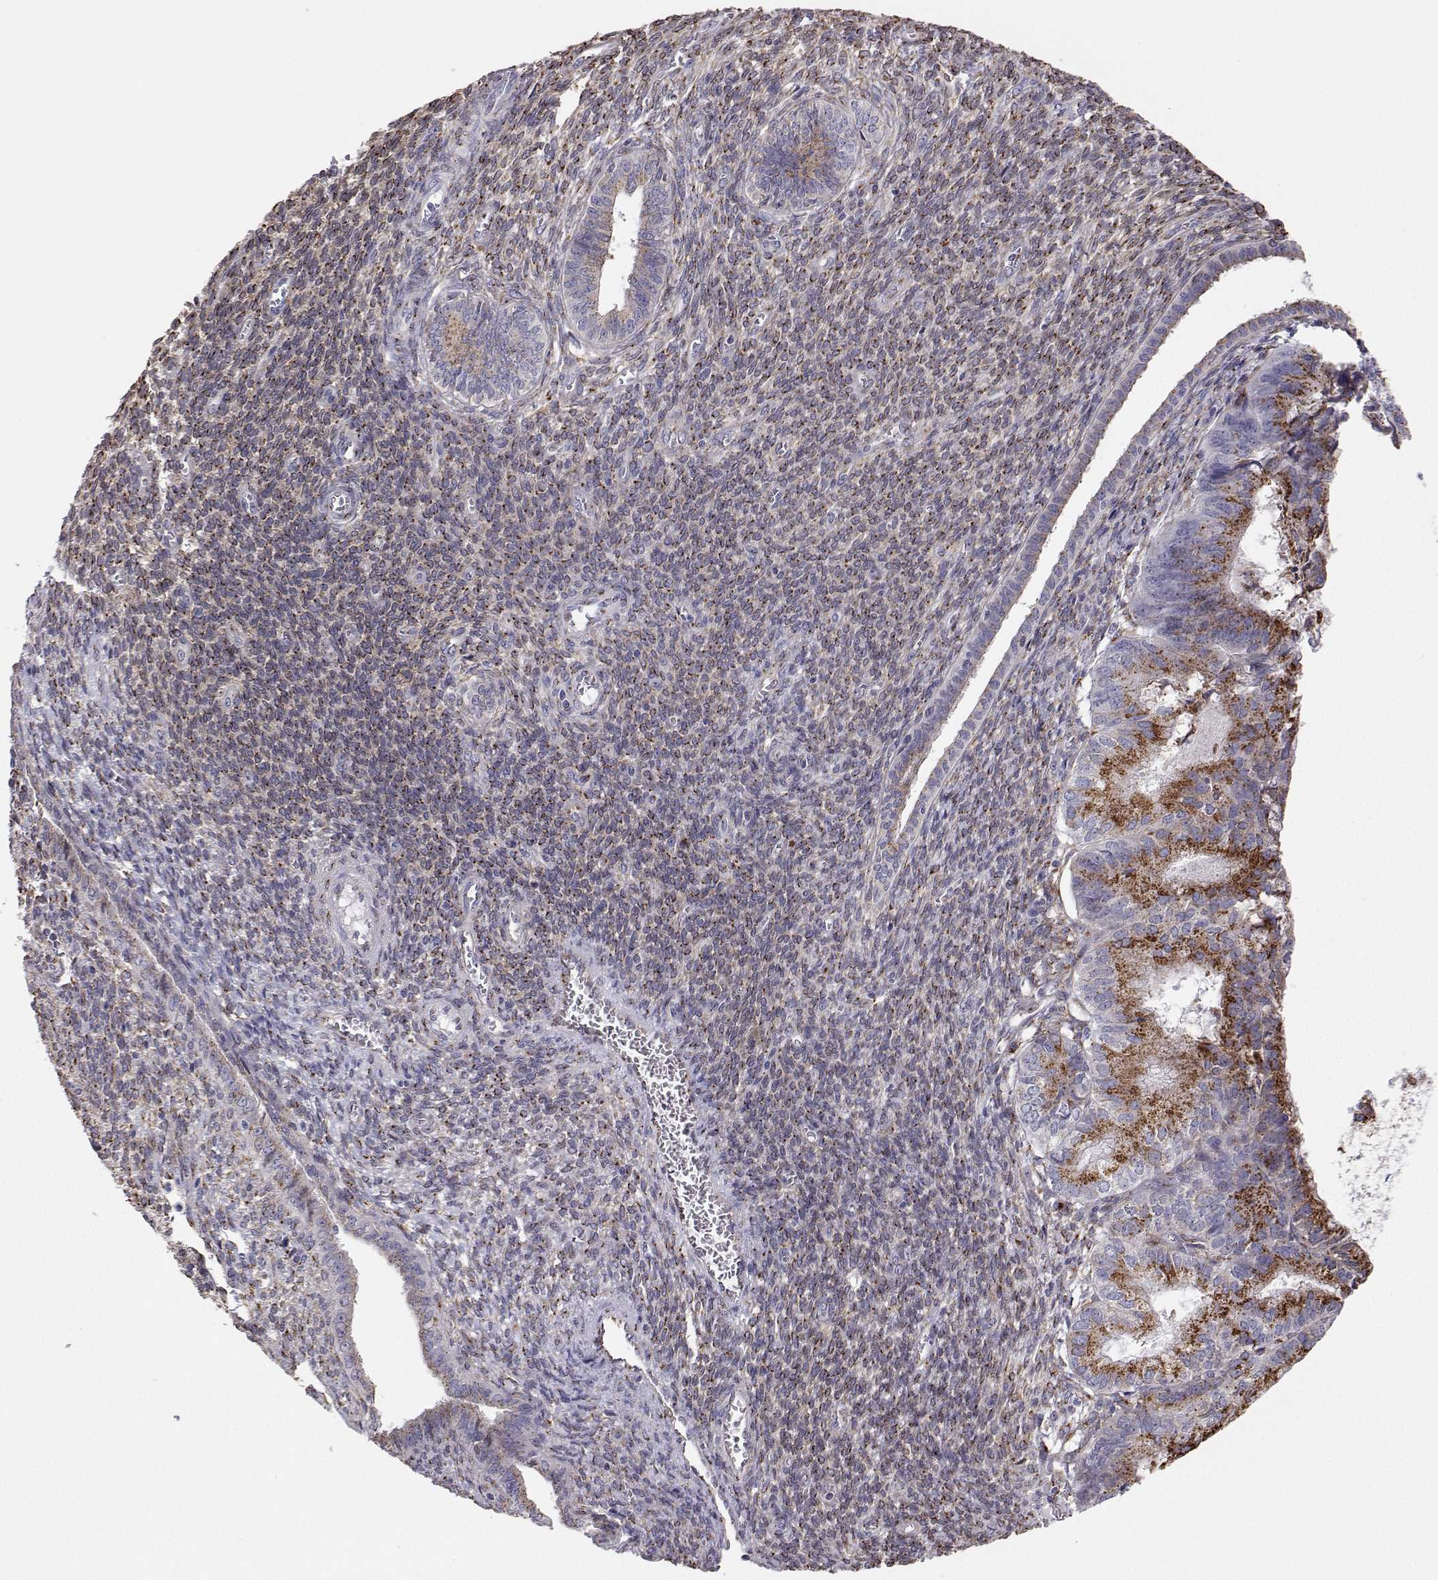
{"staining": {"intensity": "moderate", "quantity": ">75%", "location": "cytoplasmic/membranous"}, "tissue": "endometrial cancer", "cell_type": "Tumor cells", "image_type": "cancer", "snomed": [{"axis": "morphology", "description": "Adenocarcinoma, NOS"}, {"axis": "topography", "description": "Endometrium"}], "caption": "Immunohistochemical staining of adenocarcinoma (endometrial) reveals moderate cytoplasmic/membranous protein staining in about >75% of tumor cells.", "gene": "STARD13", "patient": {"sex": "female", "age": 86}}